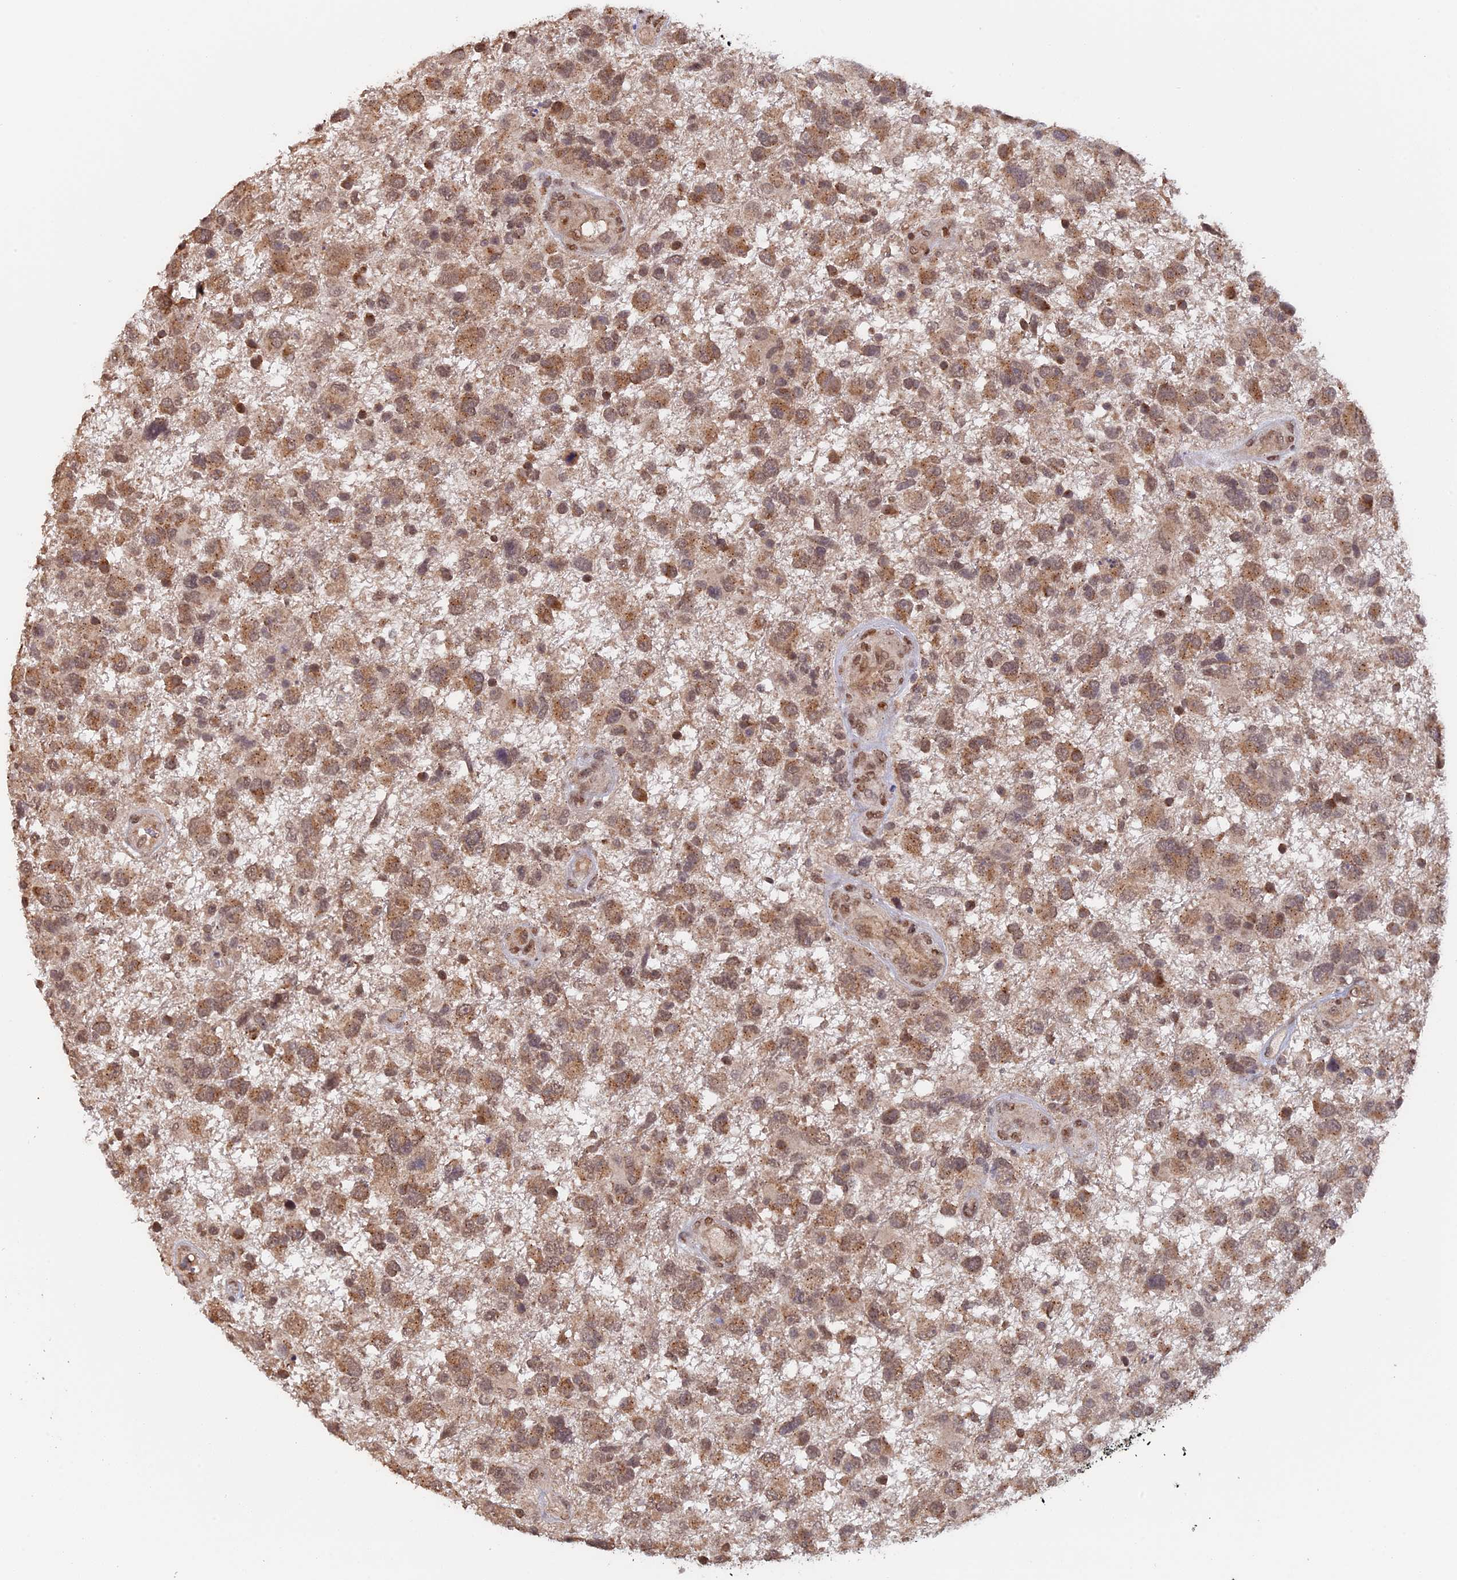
{"staining": {"intensity": "moderate", "quantity": ">75%", "location": "cytoplasmic/membranous,nuclear"}, "tissue": "glioma", "cell_type": "Tumor cells", "image_type": "cancer", "snomed": [{"axis": "morphology", "description": "Glioma, malignant, High grade"}, {"axis": "topography", "description": "Brain"}], "caption": "Protein staining of malignant glioma (high-grade) tissue exhibits moderate cytoplasmic/membranous and nuclear expression in approximately >75% of tumor cells. (brown staining indicates protein expression, while blue staining denotes nuclei).", "gene": "PIGQ", "patient": {"sex": "male", "age": 61}}